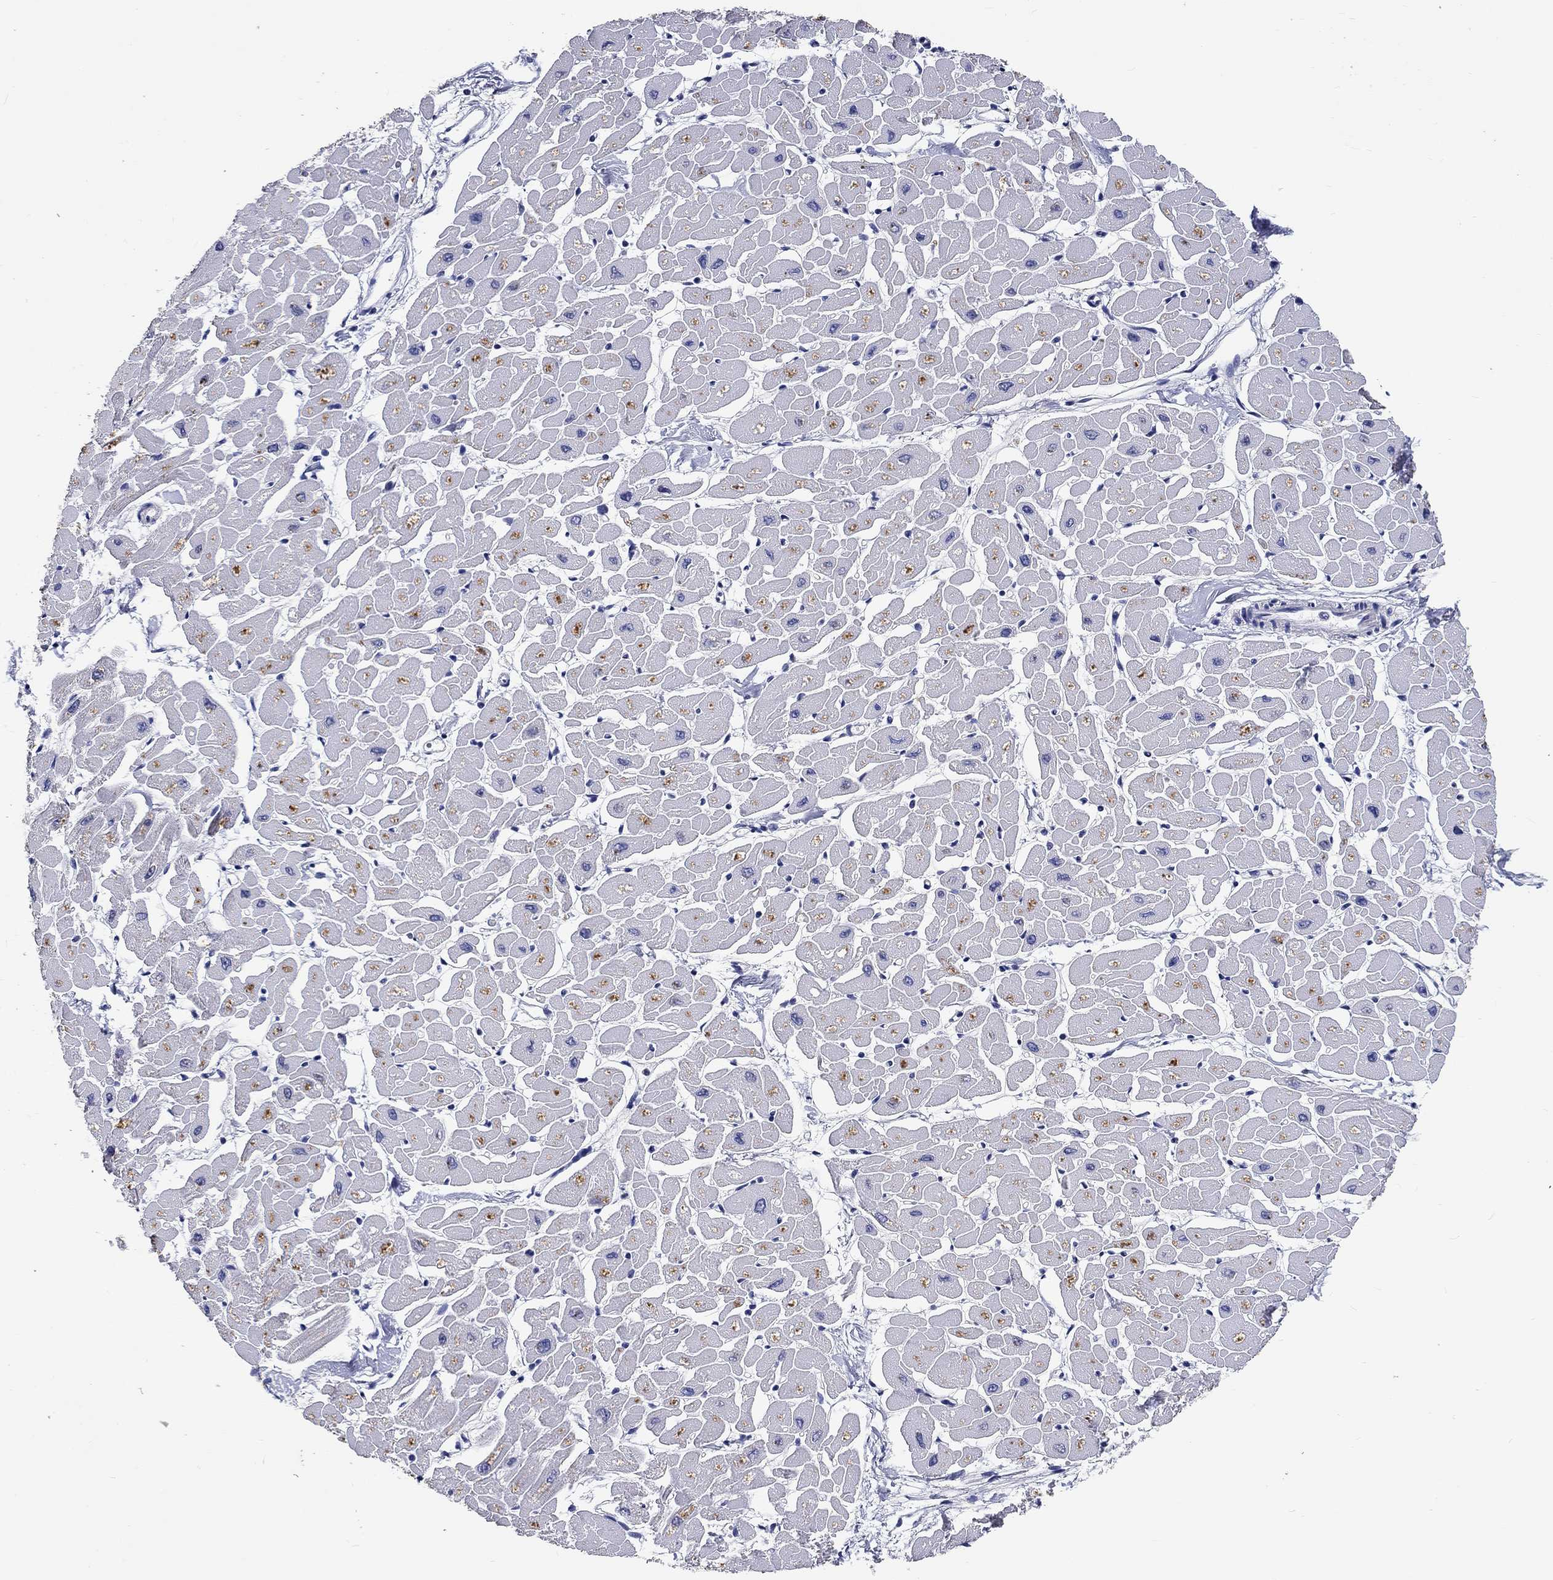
{"staining": {"intensity": "negative", "quantity": "none", "location": "none"}, "tissue": "heart muscle", "cell_type": "Cardiomyocytes", "image_type": "normal", "snomed": [{"axis": "morphology", "description": "Normal tissue, NOS"}, {"axis": "topography", "description": "Heart"}], "caption": "Heart muscle stained for a protein using immunohistochemistry displays no positivity cardiomyocytes.", "gene": "GRIN1", "patient": {"sex": "male", "age": 57}}